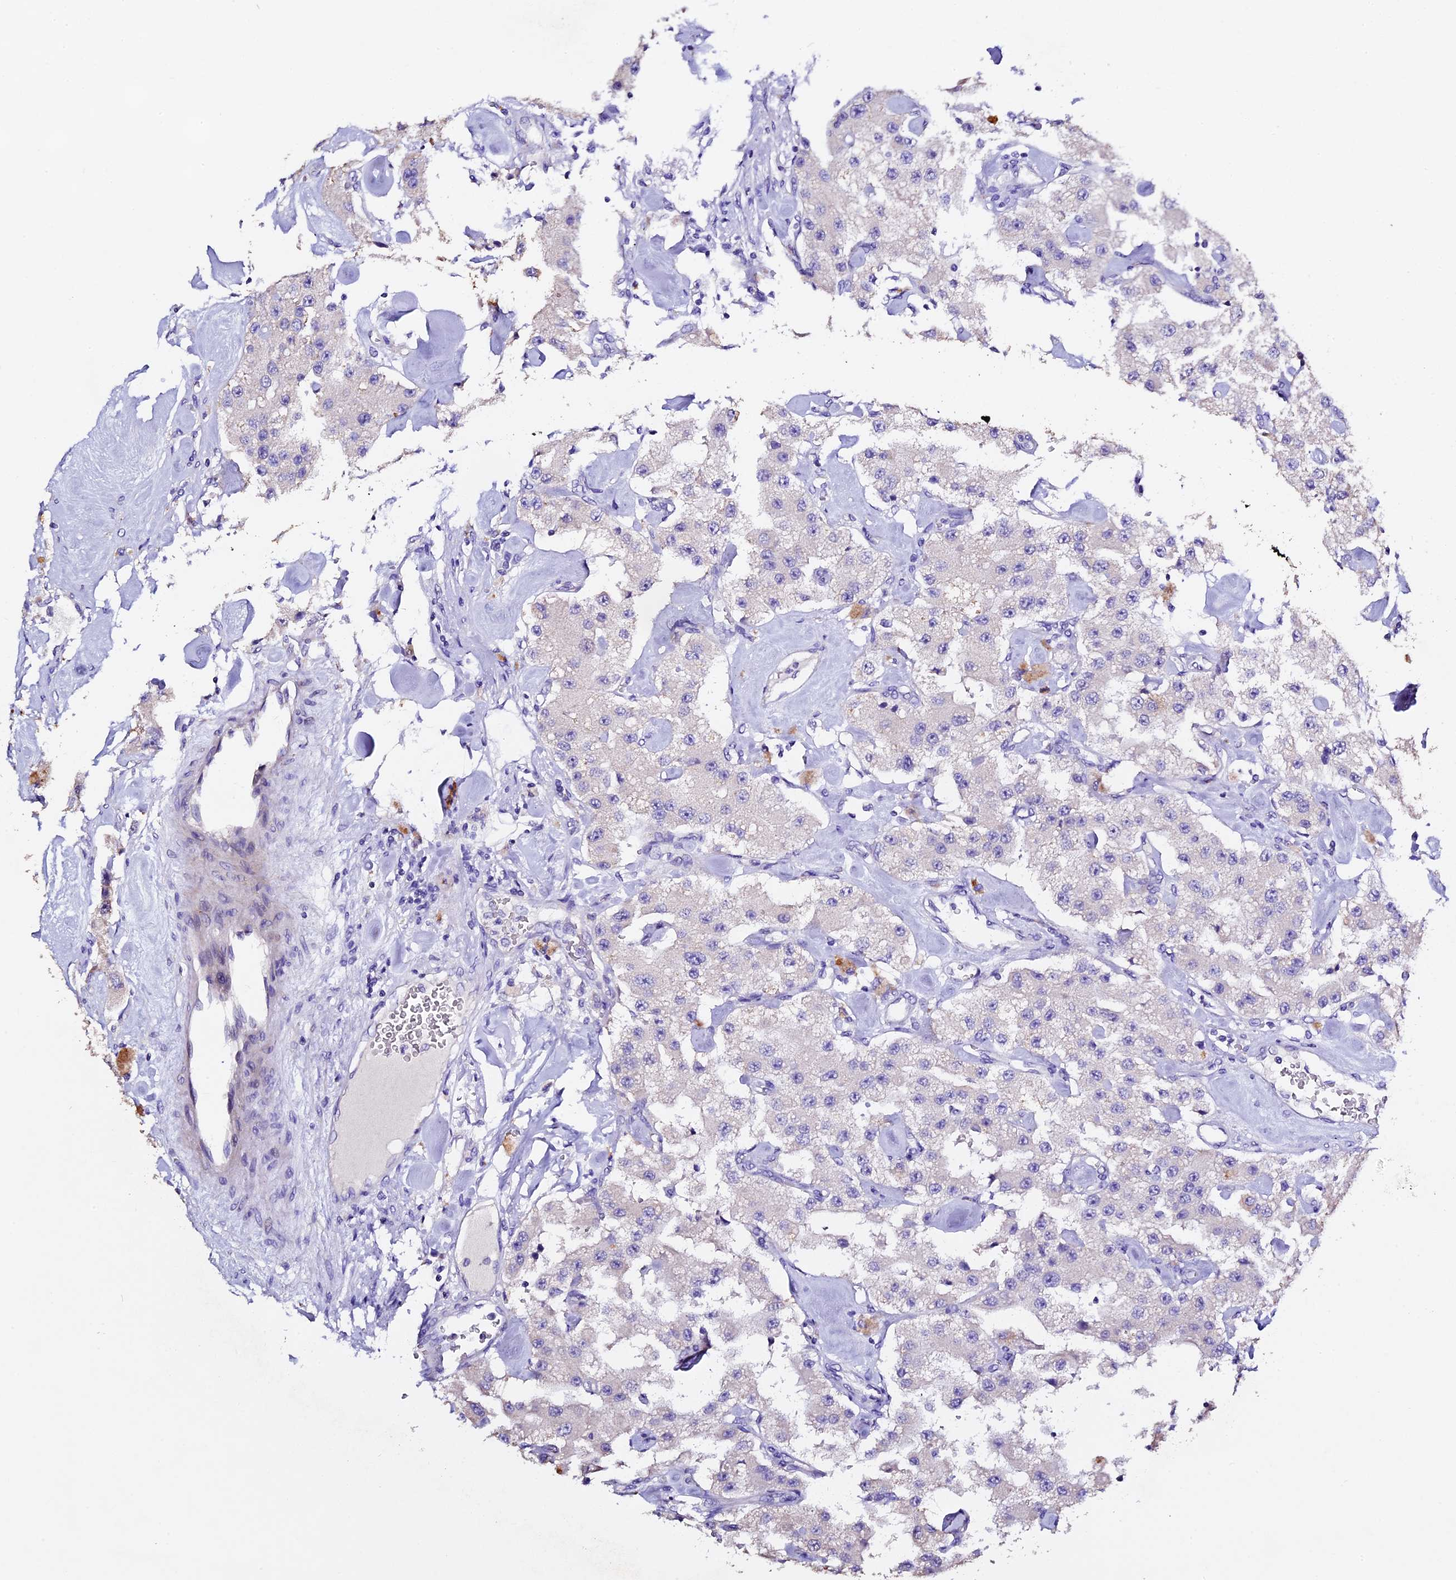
{"staining": {"intensity": "negative", "quantity": "none", "location": "none"}, "tissue": "carcinoid", "cell_type": "Tumor cells", "image_type": "cancer", "snomed": [{"axis": "morphology", "description": "Carcinoid, malignant, NOS"}, {"axis": "topography", "description": "Pancreas"}], "caption": "Immunohistochemical staining of human carcinoid shows no significant expression in tumor cells. (Stains: DAB IHC with hematoxylin counter stain, Microscopy: brightfield microscopy at high magnification).", "gene": "FBXW9", "patient": {"sex": "male", "age": 41}}